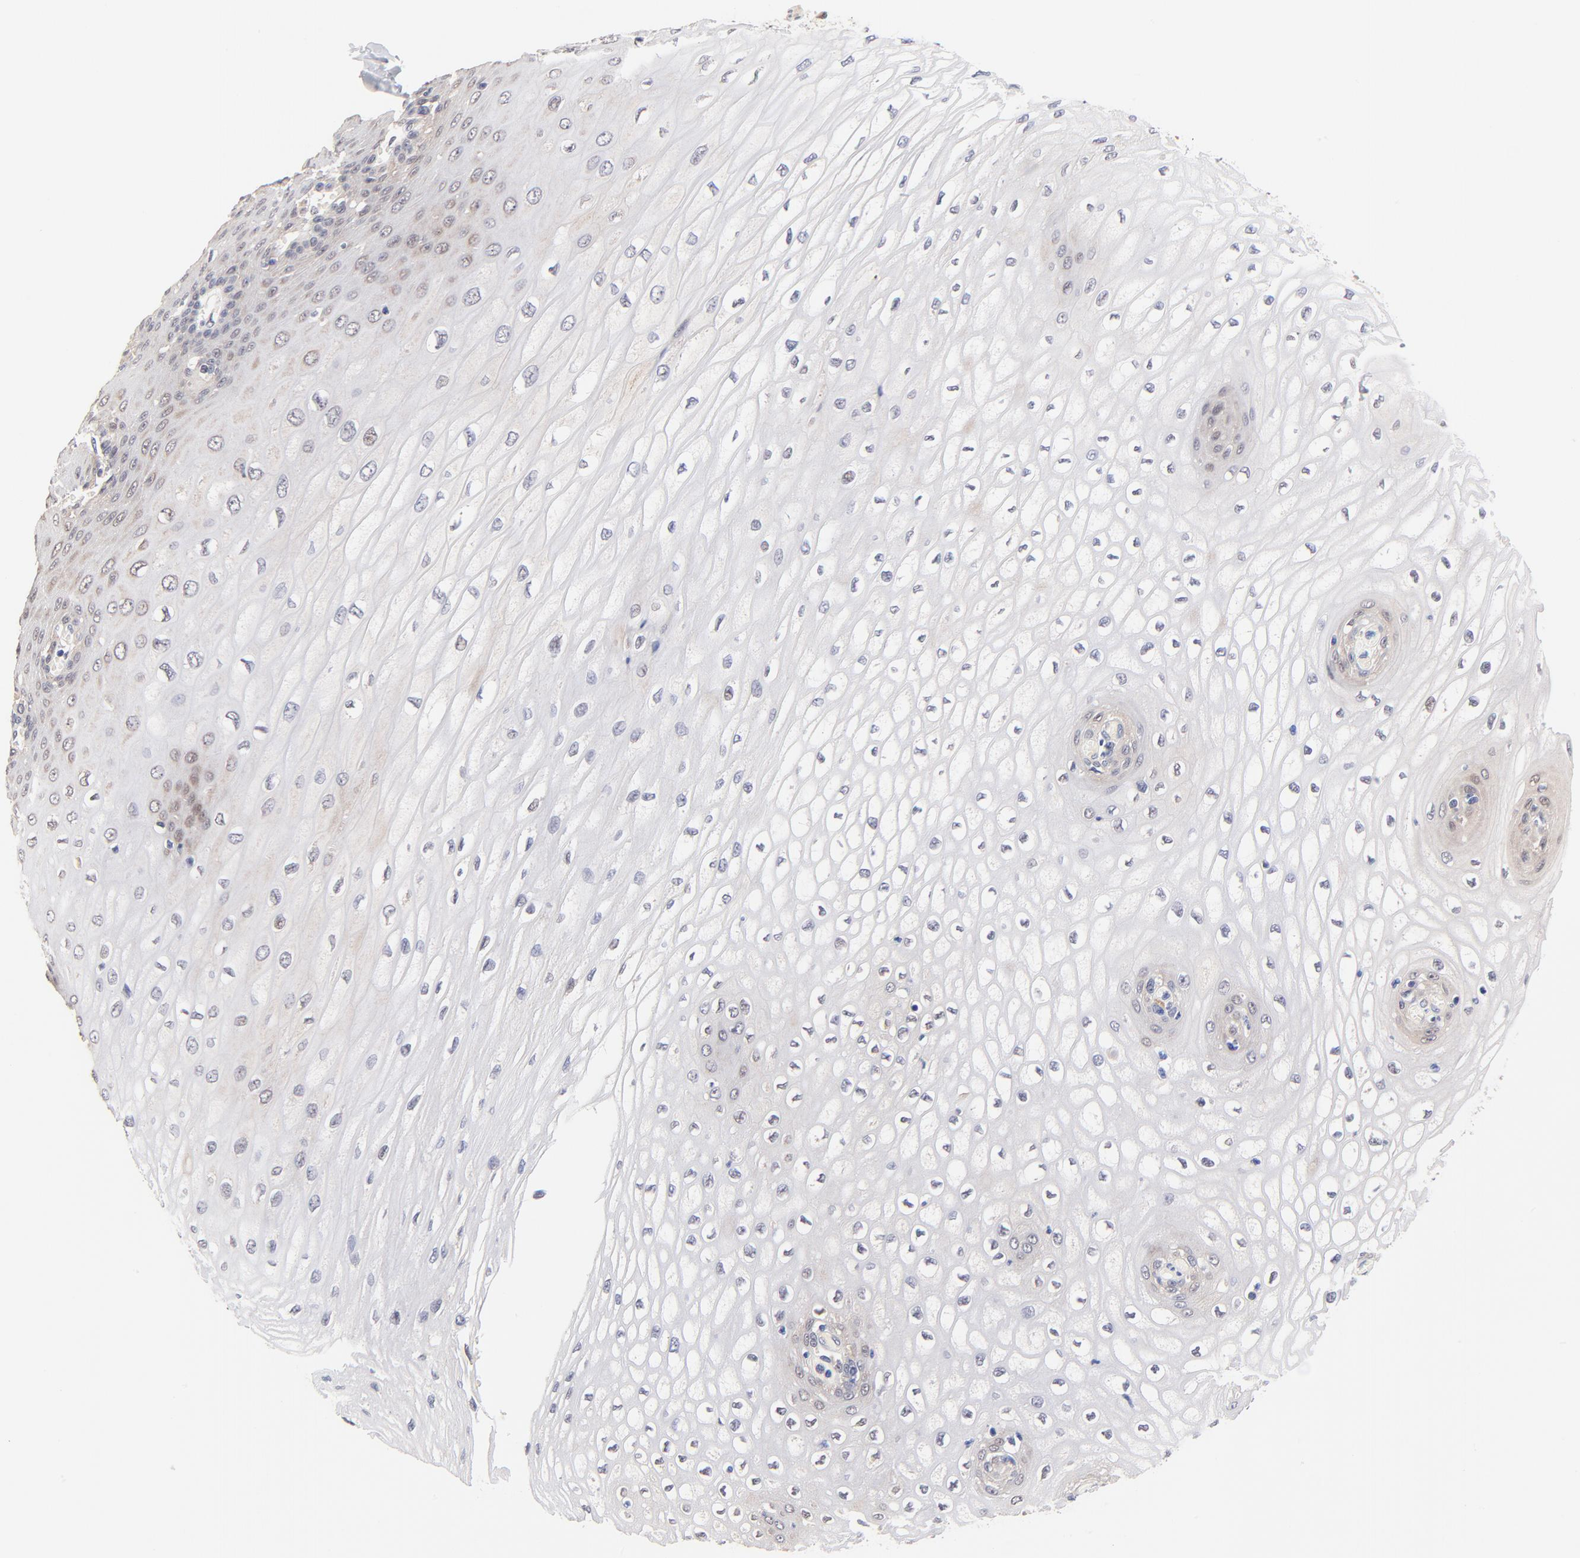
{"staining": {"intensity": "moderate", "quantity": "25%-75%", "location": "cytoplasmic/membranous,nuclear"}, "tissue": "esophagus", "cell_type": "Squamous epithelial cells", "image_type": "normal", "snomed": [{"axis": "morphology", "description": "Normal tissue, NOS"}, {"axis": "topography", "description": "Esophagus"}], "caption": "Protein staining of benign esophagus reveals moderate cytoplasmic/membranous,nuclear positivity in about 25%-75% of squamous epithelial cells.", "gene": "TXNL1", "patient": {"sex": "male", "age": 65}}